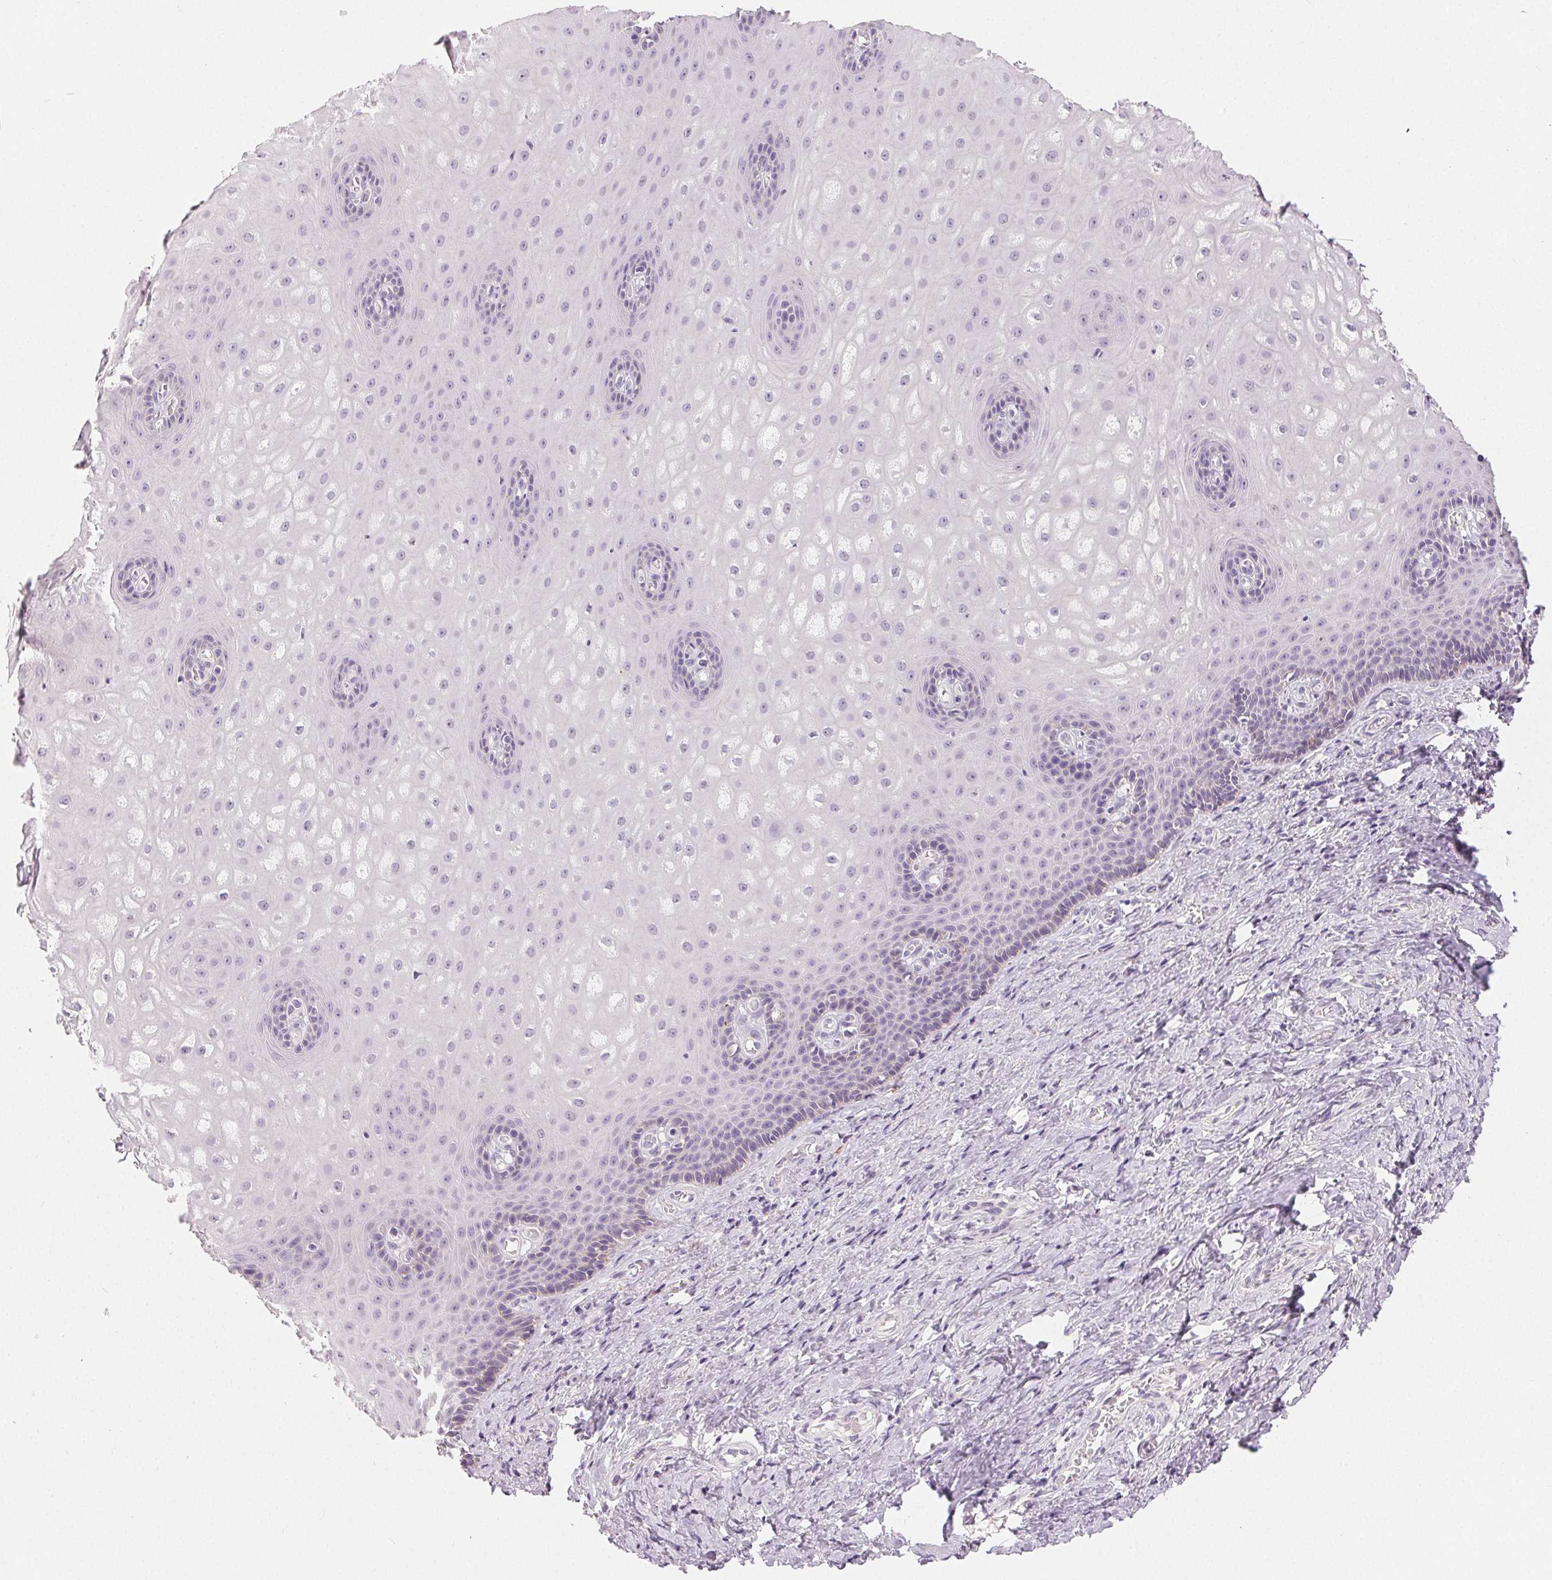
{"staining": {"intensity": "negative", "quantity": "none", "location": "none"}, "tissue": "vagina", "cell_type": "Squamous epithelial cells", "image_type": "normal", "snomed": [{"axis": "morphology", "description": "Normal tissue, NOS"}, {"axis": "topography", "description": "Vagina"}], "caption": "Human vagina stained for a protein using immunohistochemistry (IHC) displays no expression in squamous epithelial cells.", "gene": "SFTPD", "patient": {"sex": "female", "age": 83}}